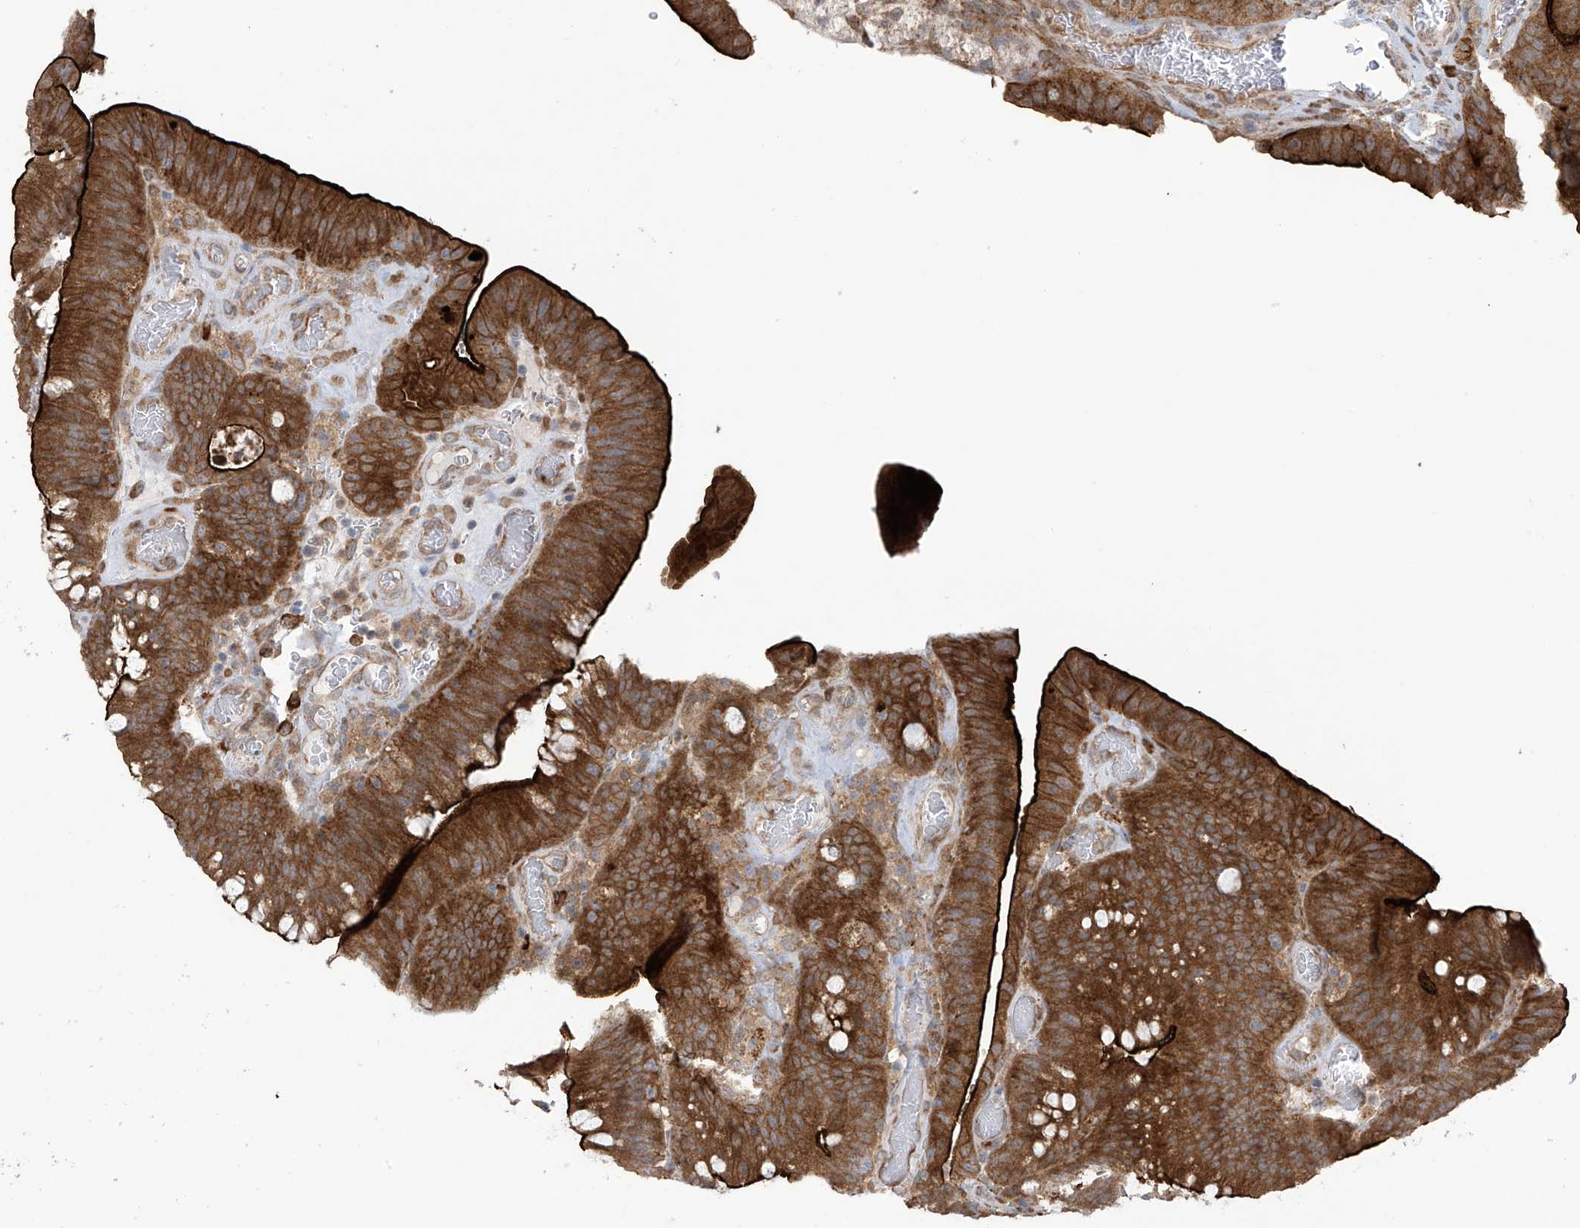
{"staining": {"intensity": "strong", "quantity": "25%-75%", "location": "cytoplasmic/membranous"}, "tissue": "colorectal cancer", "cell_type": "Tumor cells", "image_type": "cancer", "snomed": [{"axis": "morphology", "description": "Normal tissue, NOS"}, {"axis": "topography", "description": "Colon"}], "caption": "Colorectal cancer stained with a brown dye reveals strong cytoplasmic/membranous positive staining in about 25%-75% of tumor cells.", "gene": "KIAA1522", "patient": {"sex": "female", "age": 82}}